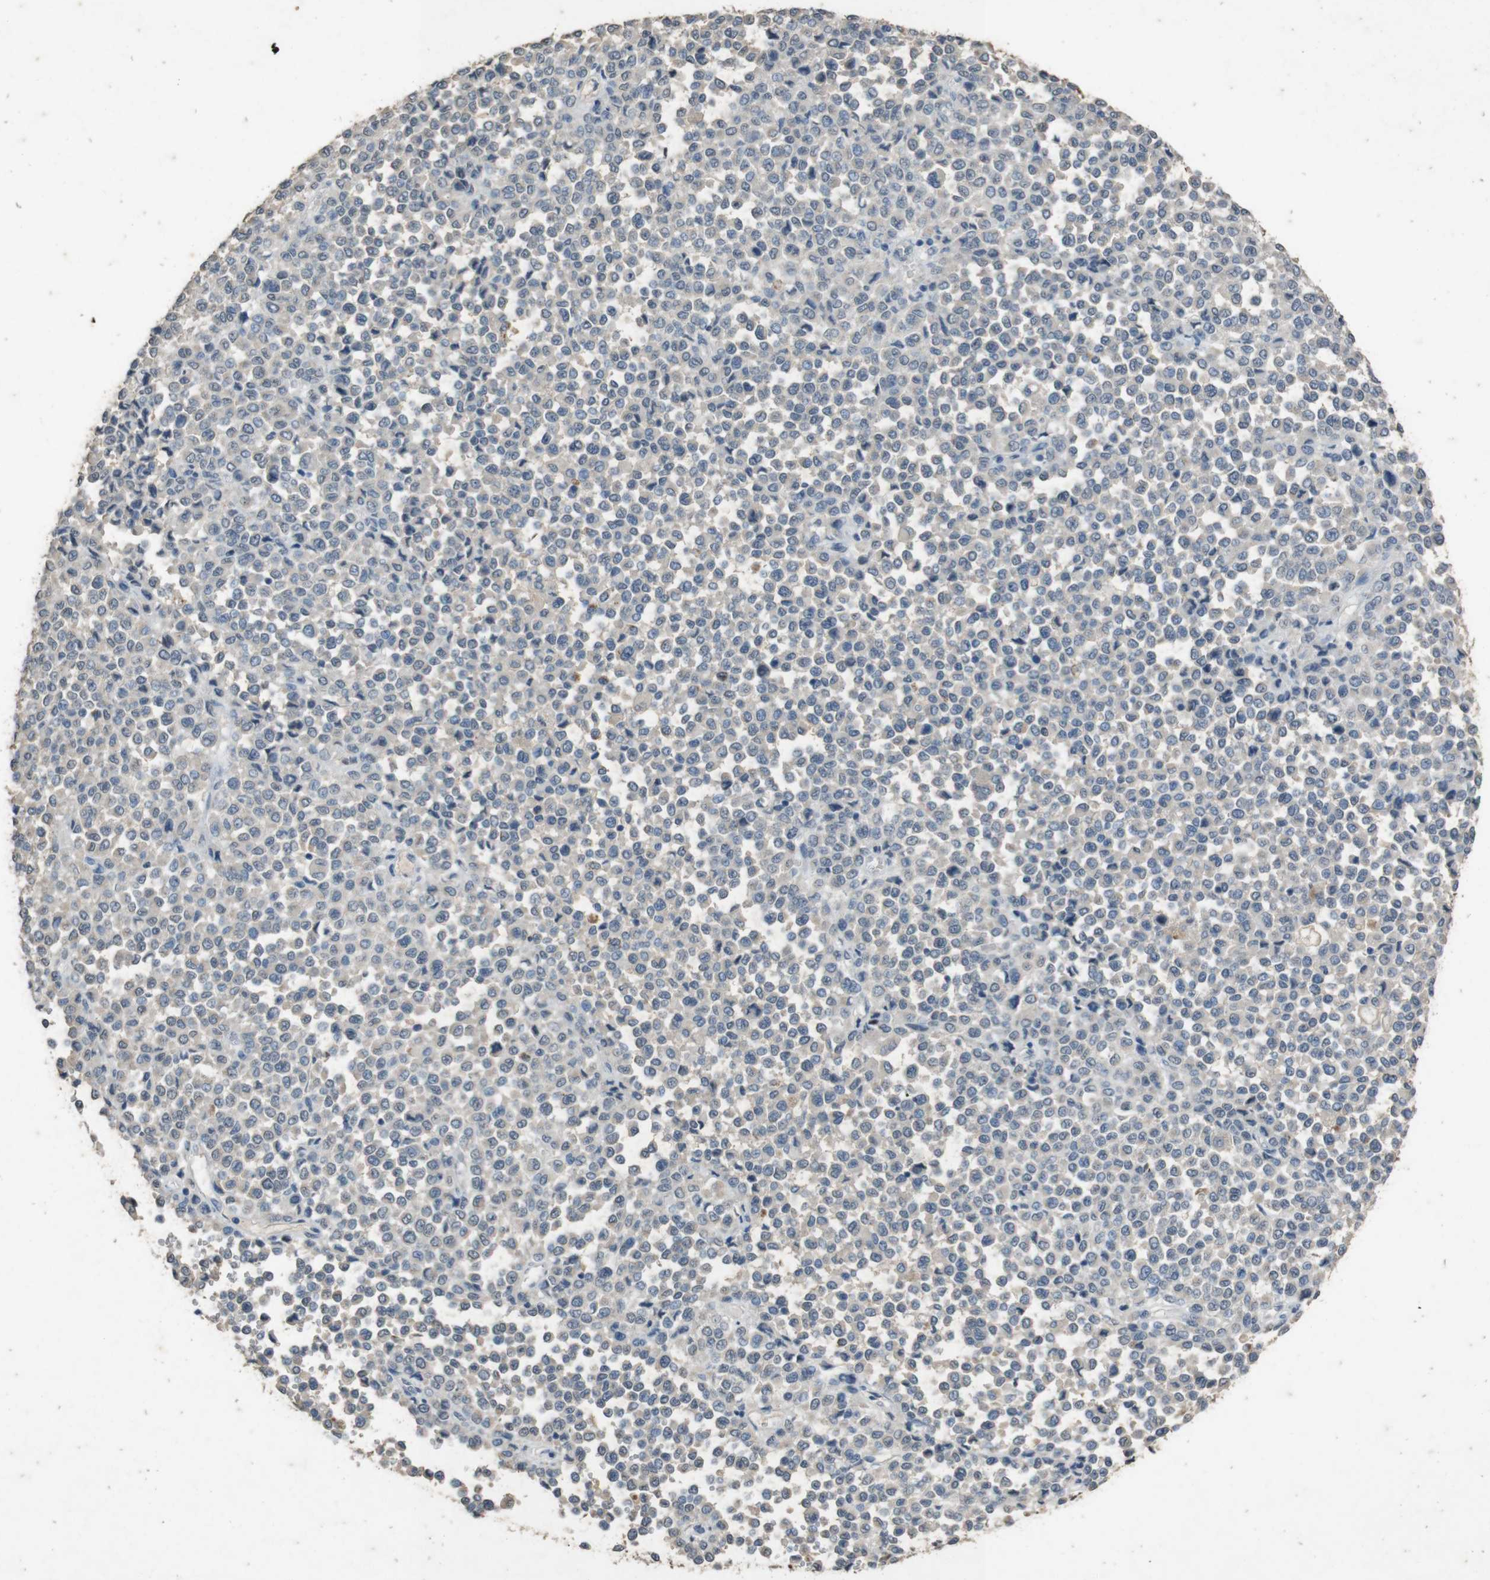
{"staining": {"intensity": "negative", "quantity": "none", "location": "none"}, "tissue": "melanoma", "cell_type": "Tumor cells", "image_type": "cancer", "snomed": [{"axis": "morphology", "description": "Malignant melanoma, Metastatic site"}, {"axis": "topography", "description": "Pancreas"}], "caption": "Protein analysis of melanoma exhibits no significant expression in tumor cells. (DAB (3,3'-diaminobenzidine) immunohistochemistry (IHC) with hematoxylin counter stain).", "gene": "STBD1", "patient": {"sex": "female", "age": 30}}